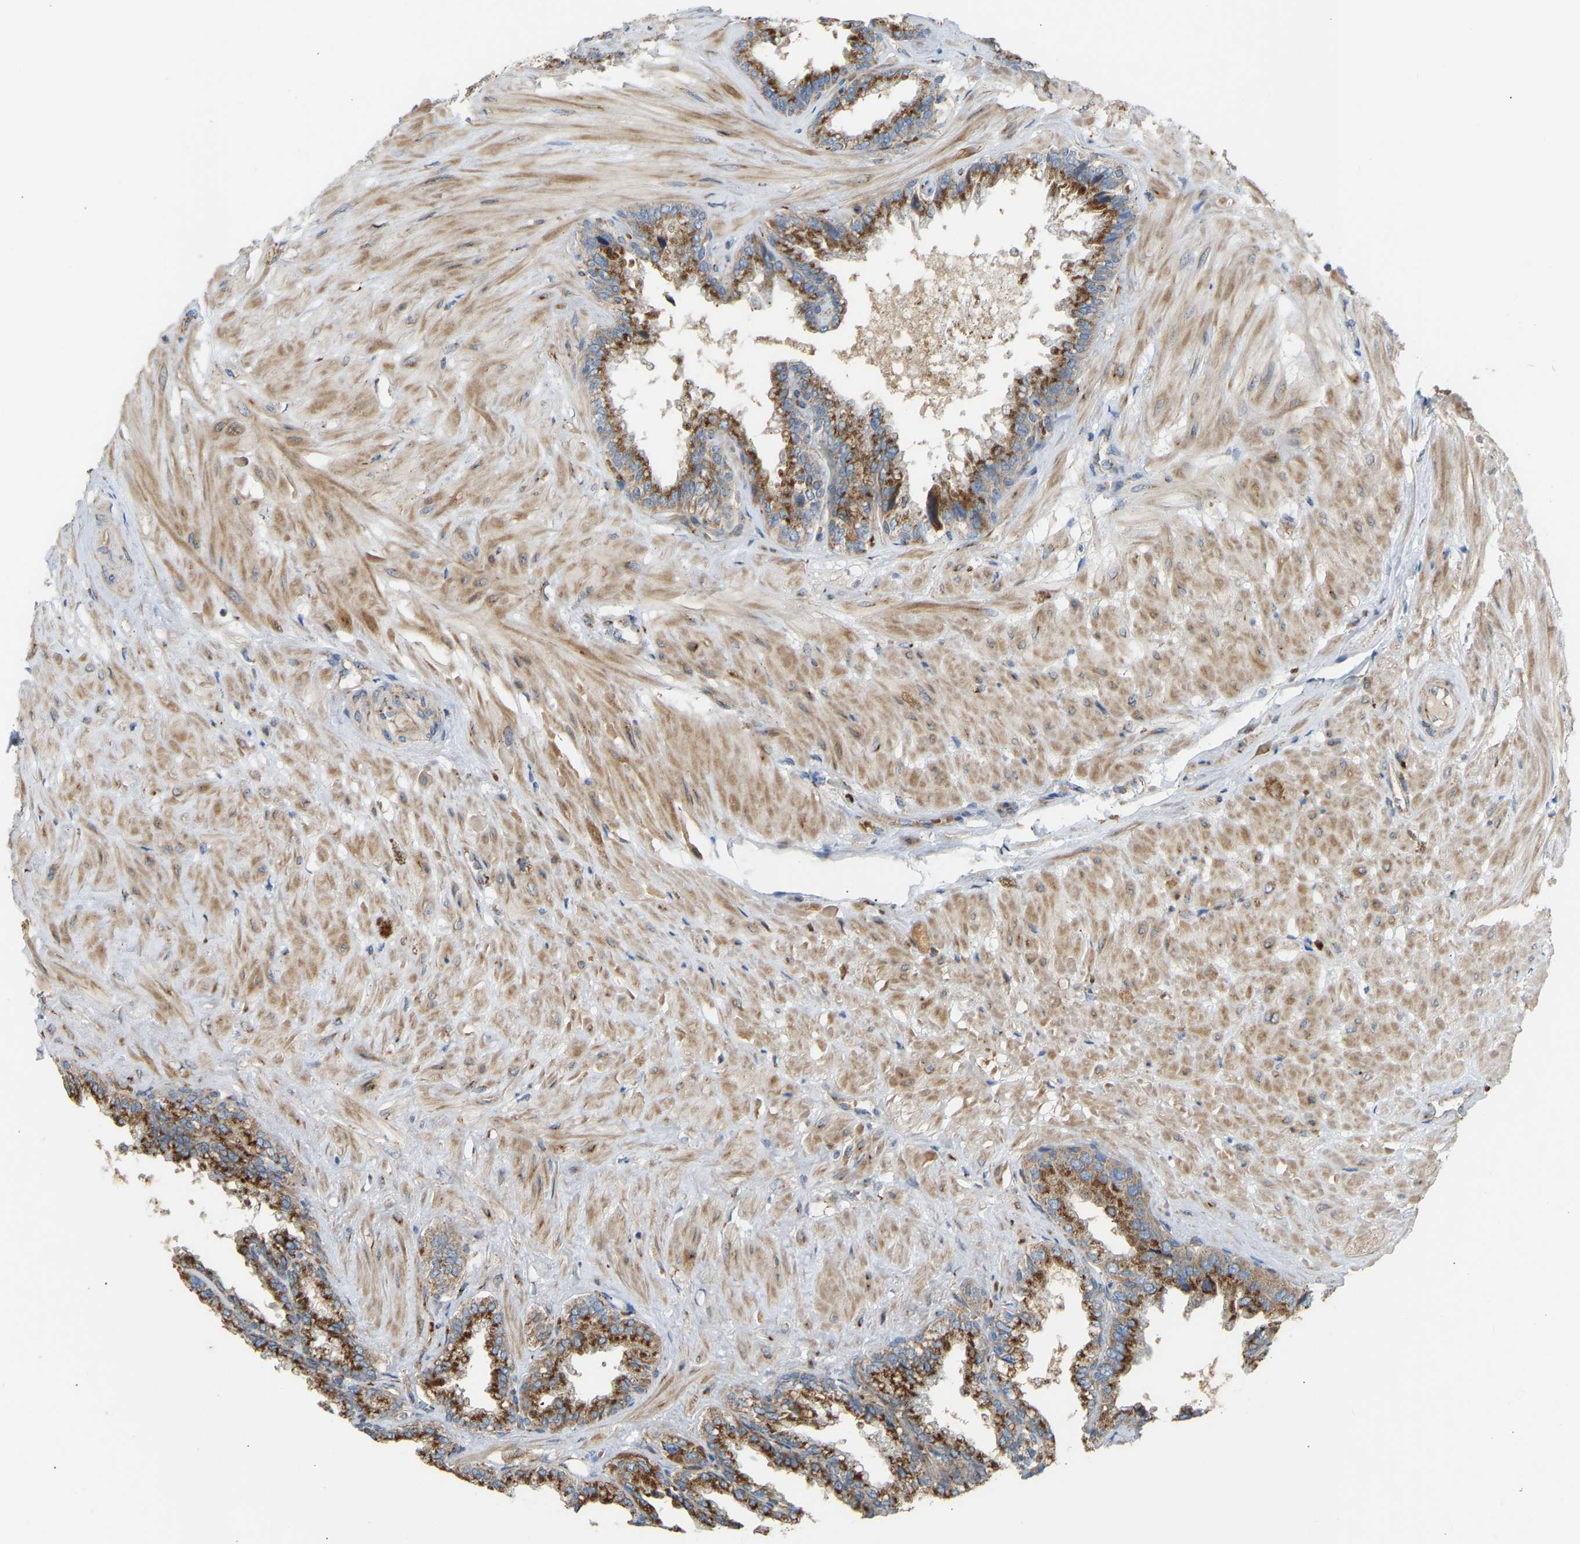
{"staining": {"intensity": "strong", "quantity": ">75%", "location": "cytoplasmic/membranous"}, "tissue": "seminal vesicle", "cell_type": "Glandular cells", "image_type": "normal", "snomed": [{"axis": "morphology", "description": "Normal tissue, NOS"}, {"axis": "topography", "description": "Seminal veicle"}], "caption": "Brown immunohistochemical staining in unremarkable human seminal vesicle demonstrates strong cytoplasmic/membranous staining in about >75% of glandular cells. (Brightfield microscopy of DAB IHC at high magnification).", "gene": "YIPF2", "patient": {"sex": "male", "age": 46}}